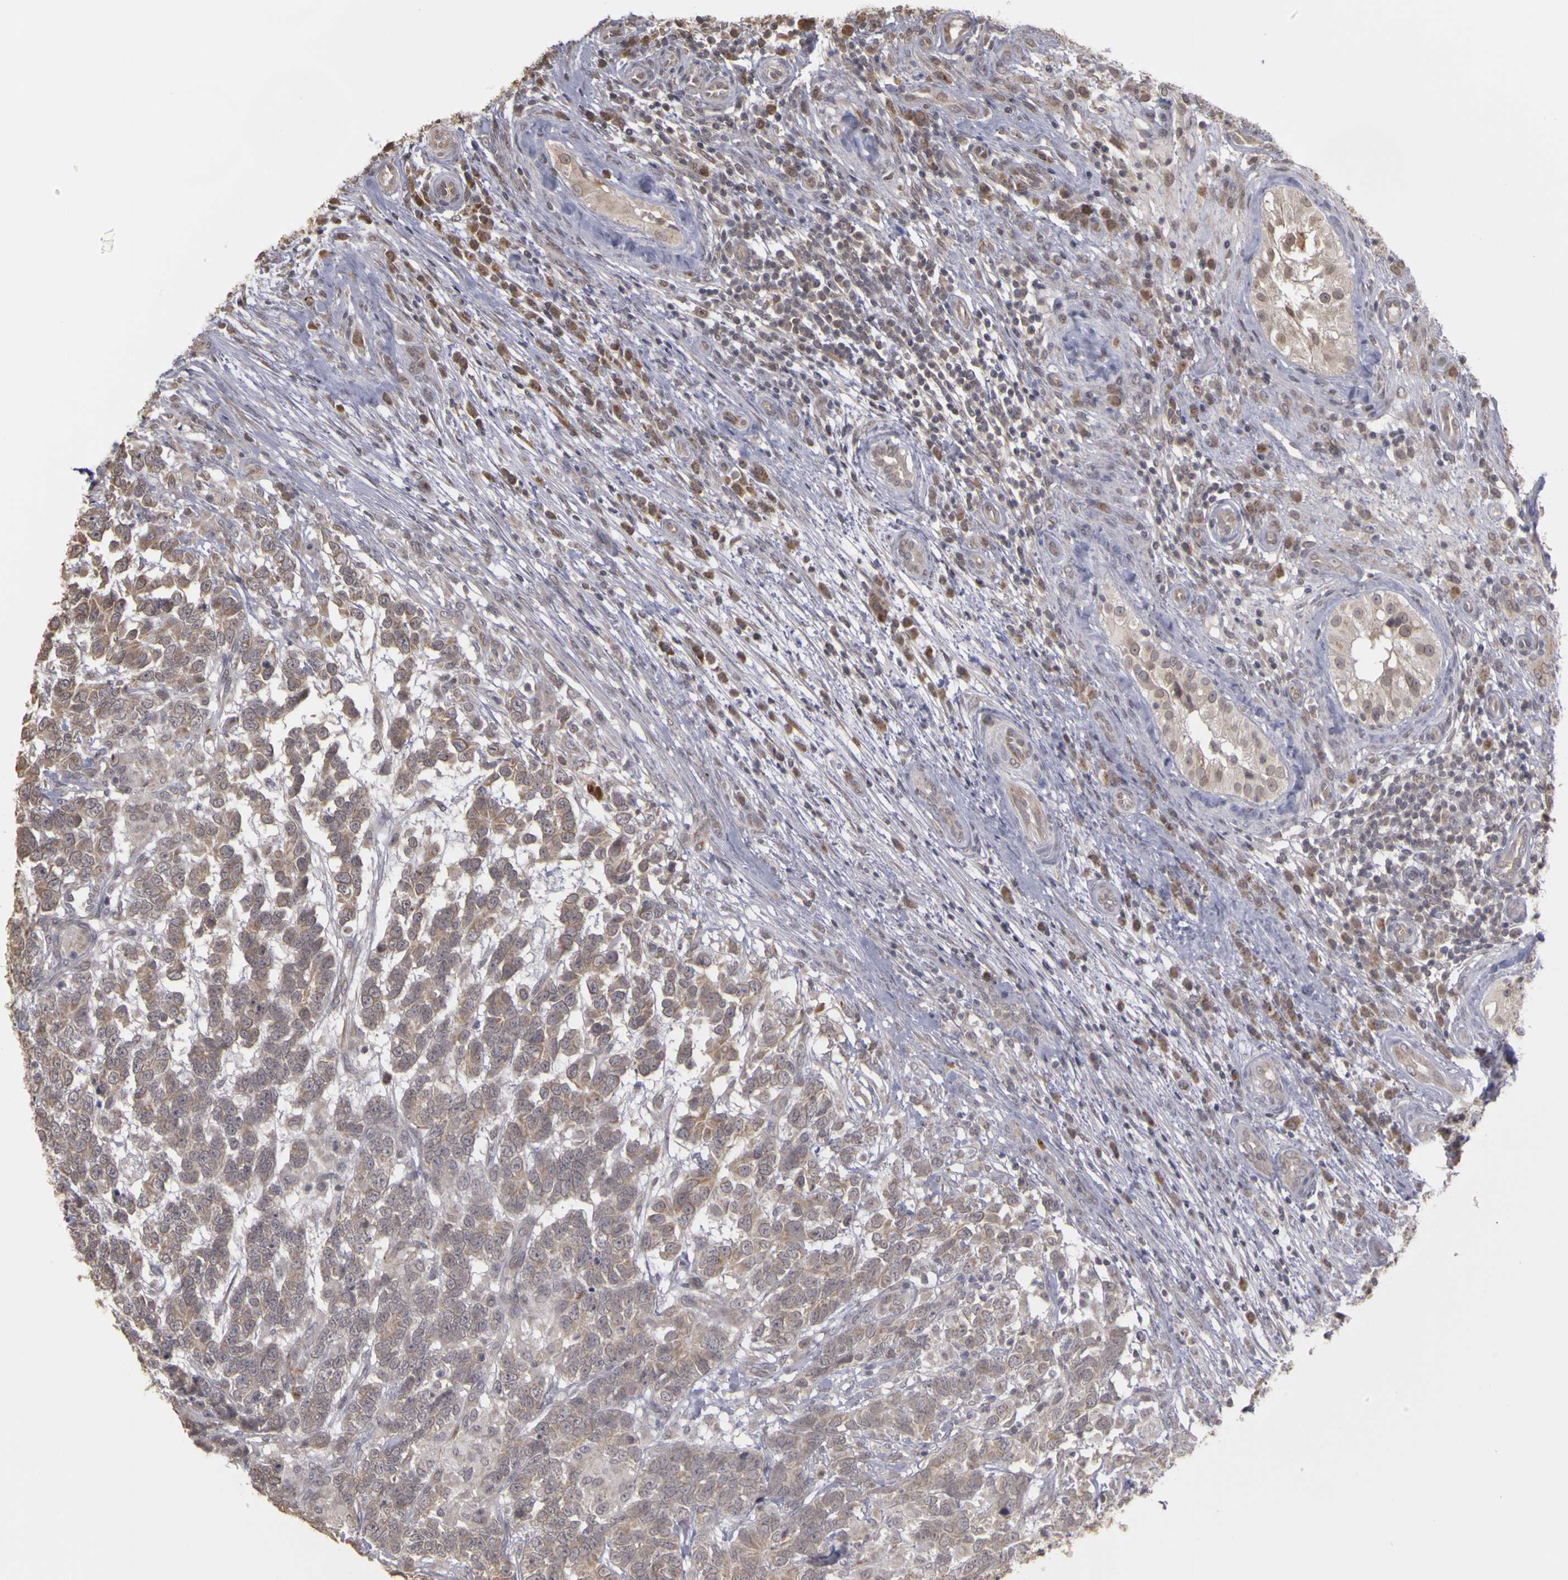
{"staining": {"intensity": "weak", "quantity": ">75%", "location": "cytoplasmic/membranous"}, "tissue": "testis cancer", "cell_type": "Tumor cells", "image_type": "cancer", "snomed": [{"axis": "morphology", "description": "Carcinoma, Embryonal, NOS"}, {"axis": "topography", "description": "Testis"}], "caption": "A high-resolution image shows immunohistochemistry staining of embryonal carcinoma (testis), which reveals weak cytoplasmic/membranous positivity in approximately >75% of tumor cells.", "gene": "FRMD7", "patient": {"sex": "male", "age": 26}}